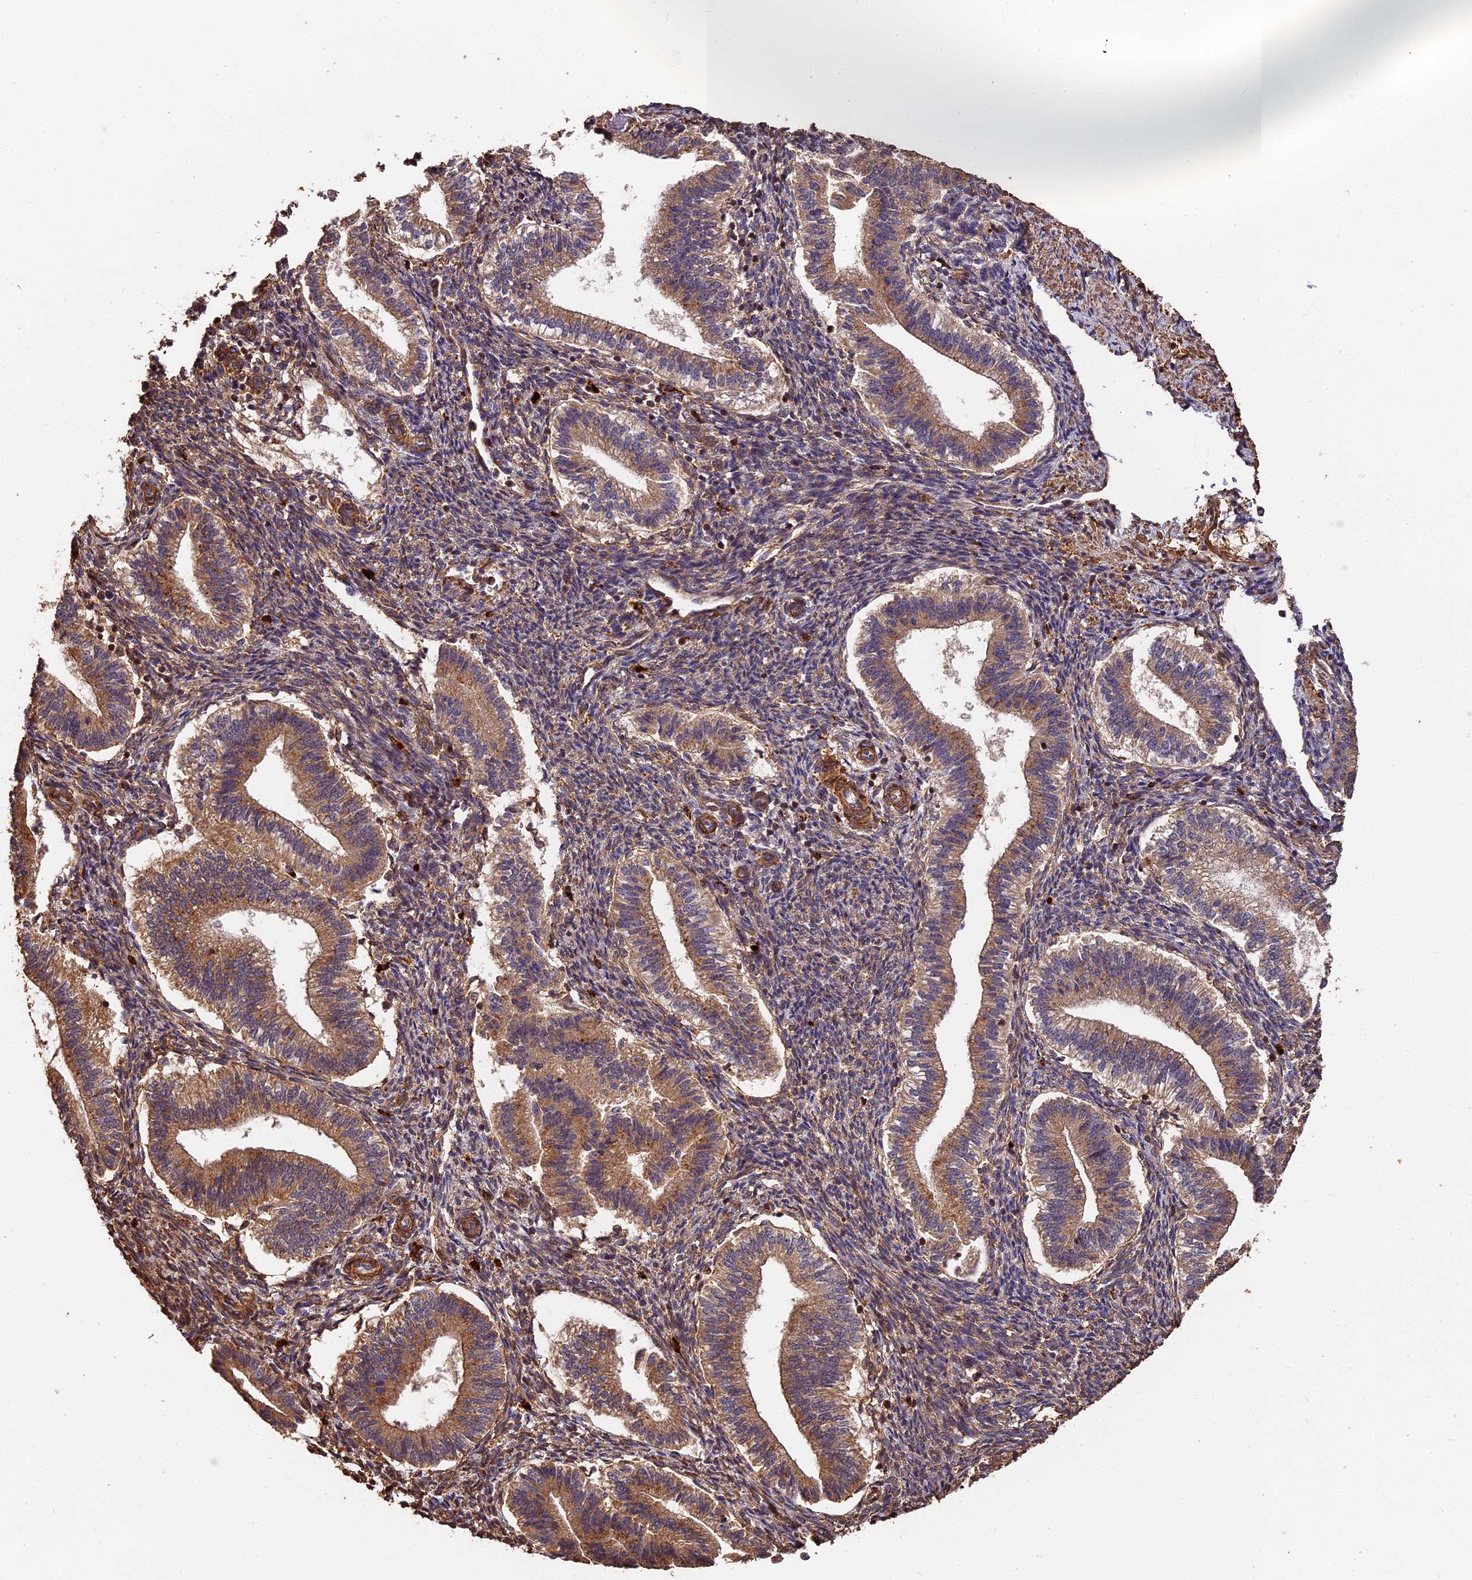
{"staining": {"intensity": "moderate", "quantity": "25%-75%", "location": "cytoplasmic/membranous"}, "tissue": "endometrium", "cell_type": "Cells in endometrial stroma", "image_type": "normal", "snomed": [{"axis": "morphology", "description": "Normal tissue, NOS"}, {"axis": "topography", "description": "Endometrium"}], "caption": "Unremarkable endometrium demonstrates moderate cytoplasmic/membranous expression in approximately 25%-75% of cells in endometrial stroma, visualized by immunohistochemistry.", "gene": "MMP15", "patient": {"sex": "female", "age": 25}}